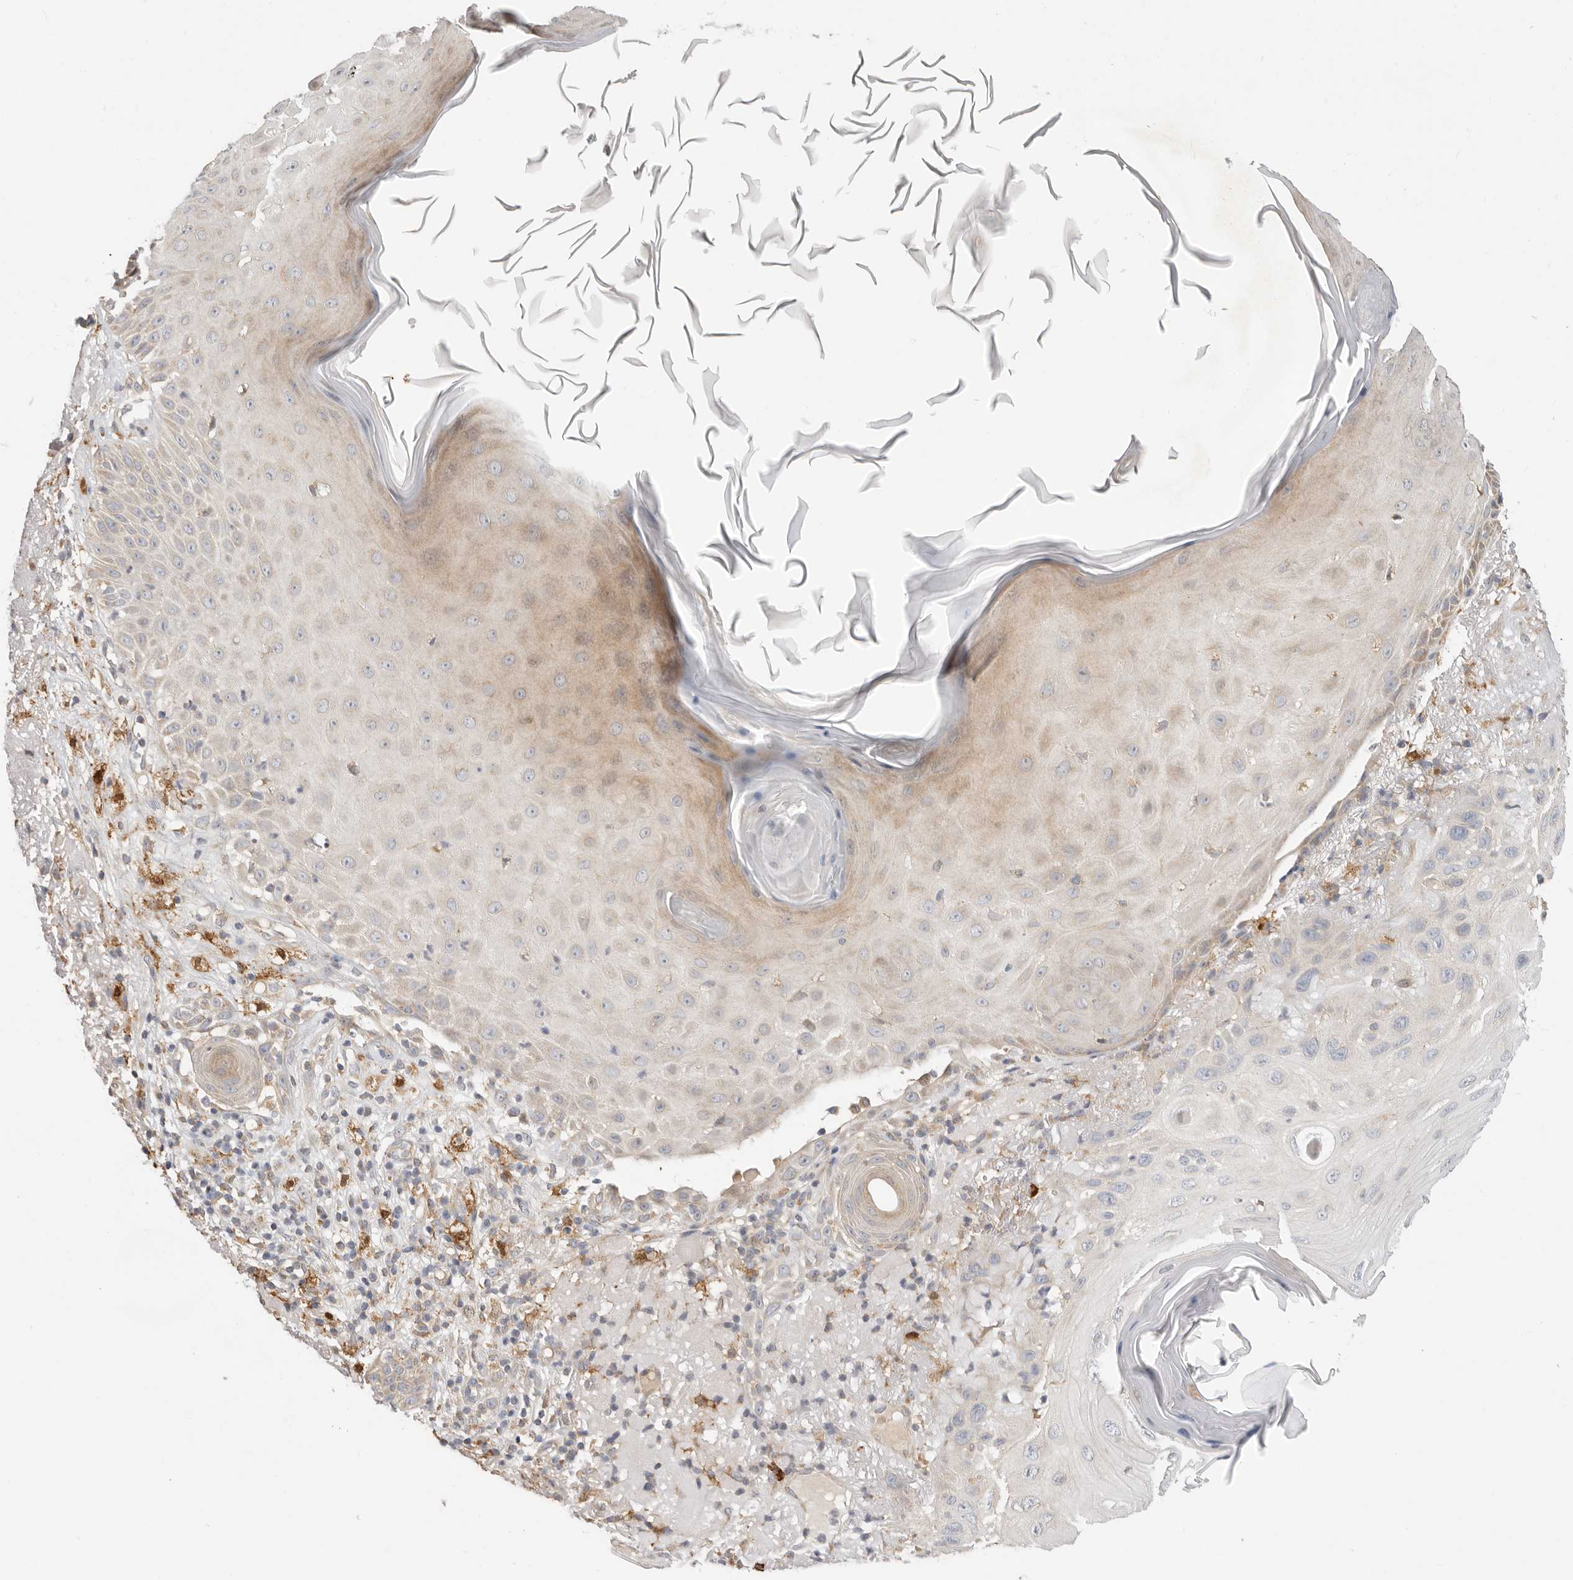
{"staining": {"intensity": "negative", "quantity": "none", "location": "none"}, "tissue": "skin cancer", "cell_type": "Tumor cells", "image_type": "cancer", "snomed": [{"axis": "morphology", "description": "Normal tissue, NOS"}, {"axis": "morphology", "description": "Squamous cell carcinoma, NOS"}, {"axis": "topography", "description": "Skin"}], "caption": "Image shows no significant protein expression in tumor cells of skin squamous cell carcinoma.", "gene": "USH1C", "patient": {"sex": "female", "age": 96}}